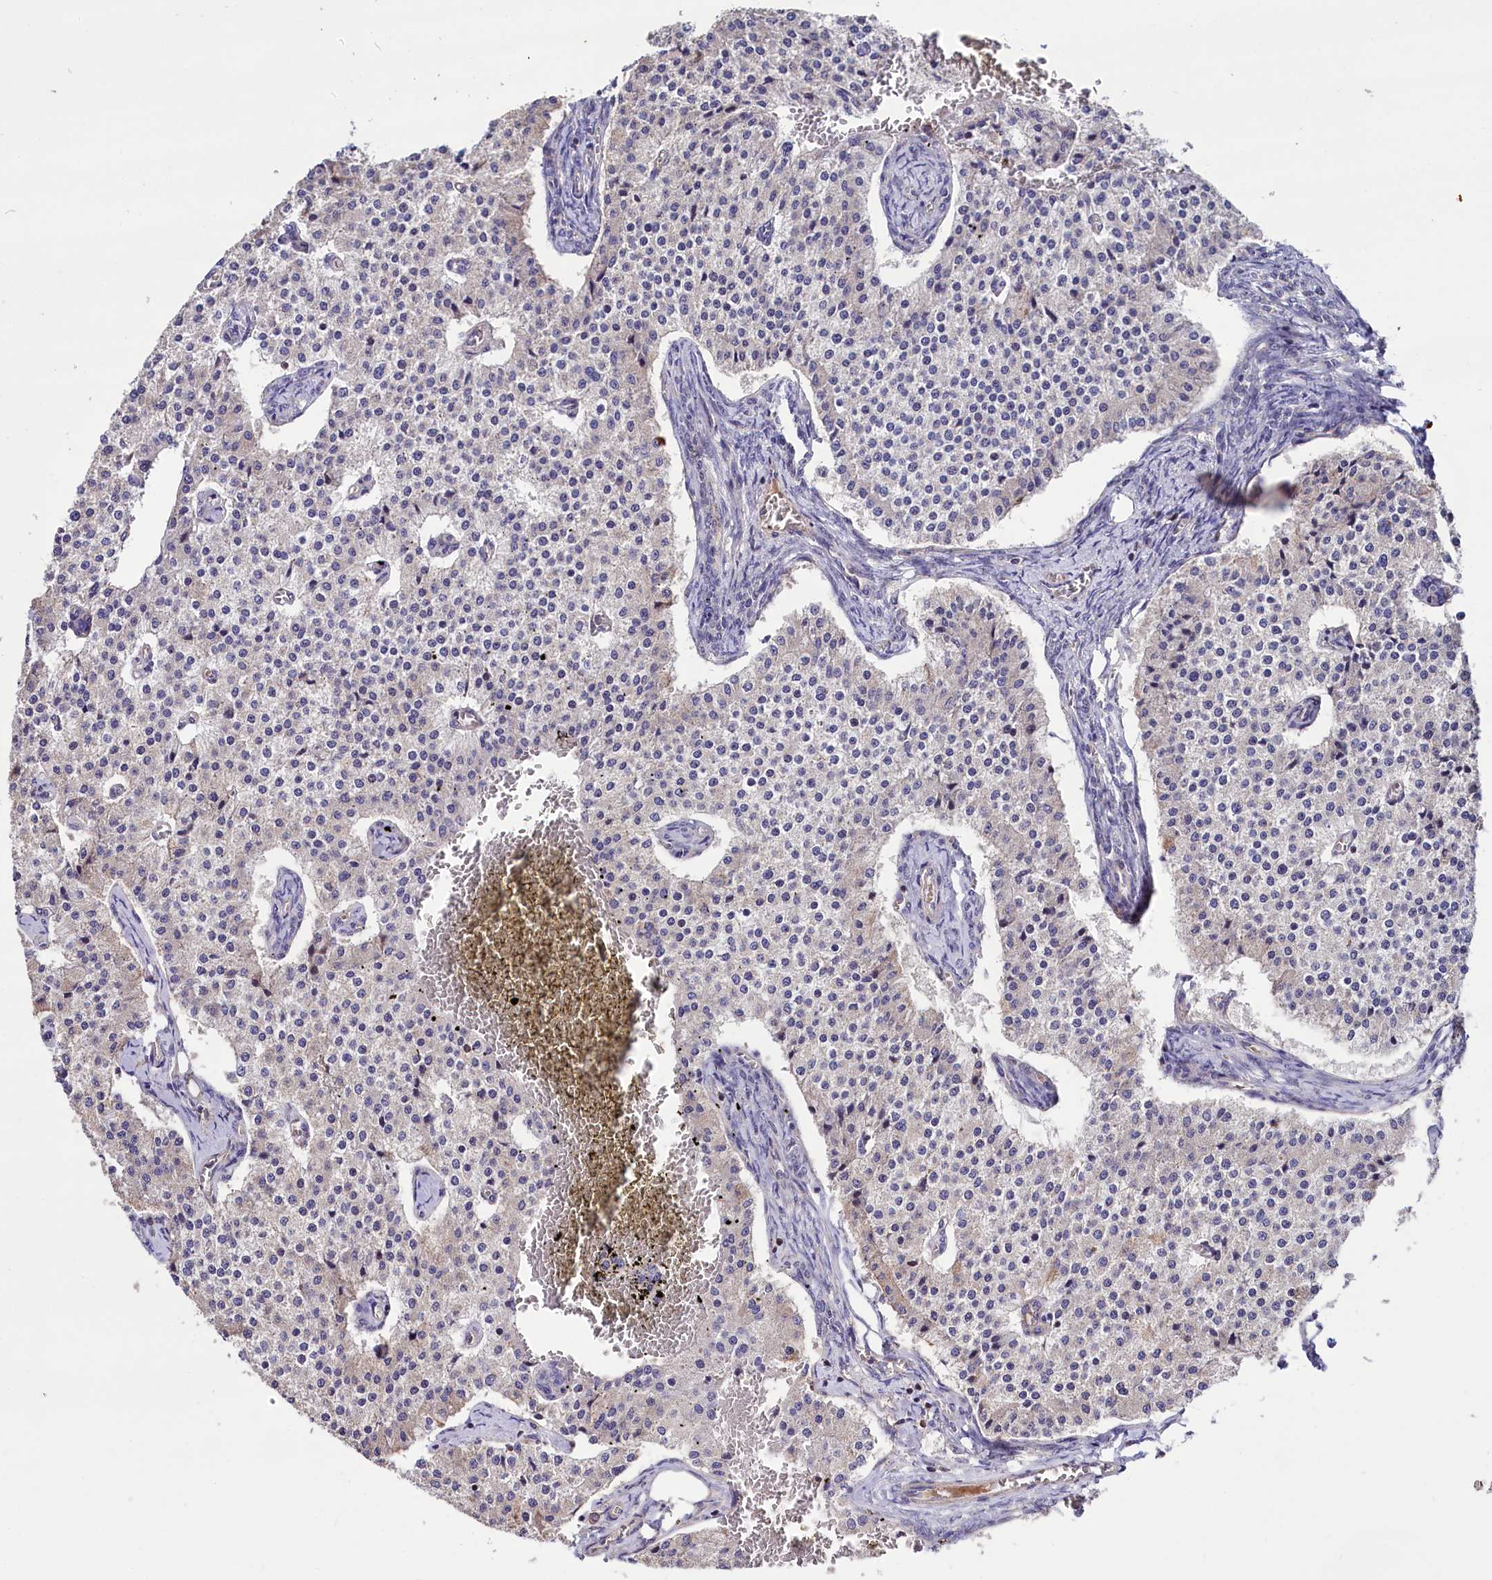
{"staining": {"intensity": "negative", "quantity": "none", "location": "none"}, "tissue": "carcinoid", "cell_type": "Tumor cells", "image_type": "cancer", "snomed": [{"axis": "morphology", "description": "Carcinoid, malignant, NOS"}, {"axis": "topography", "description": "Colon"}], "caption": "There is no significant staining in tumor cells of malignant carcinoid. (Brightfield microscopy of DAB (3,3'-diaminobenzidine) immunohistochemistry (IHC) at high magnification).", "gene": "RPUSD3", "patient": {"sex": "female", "age": 52}}